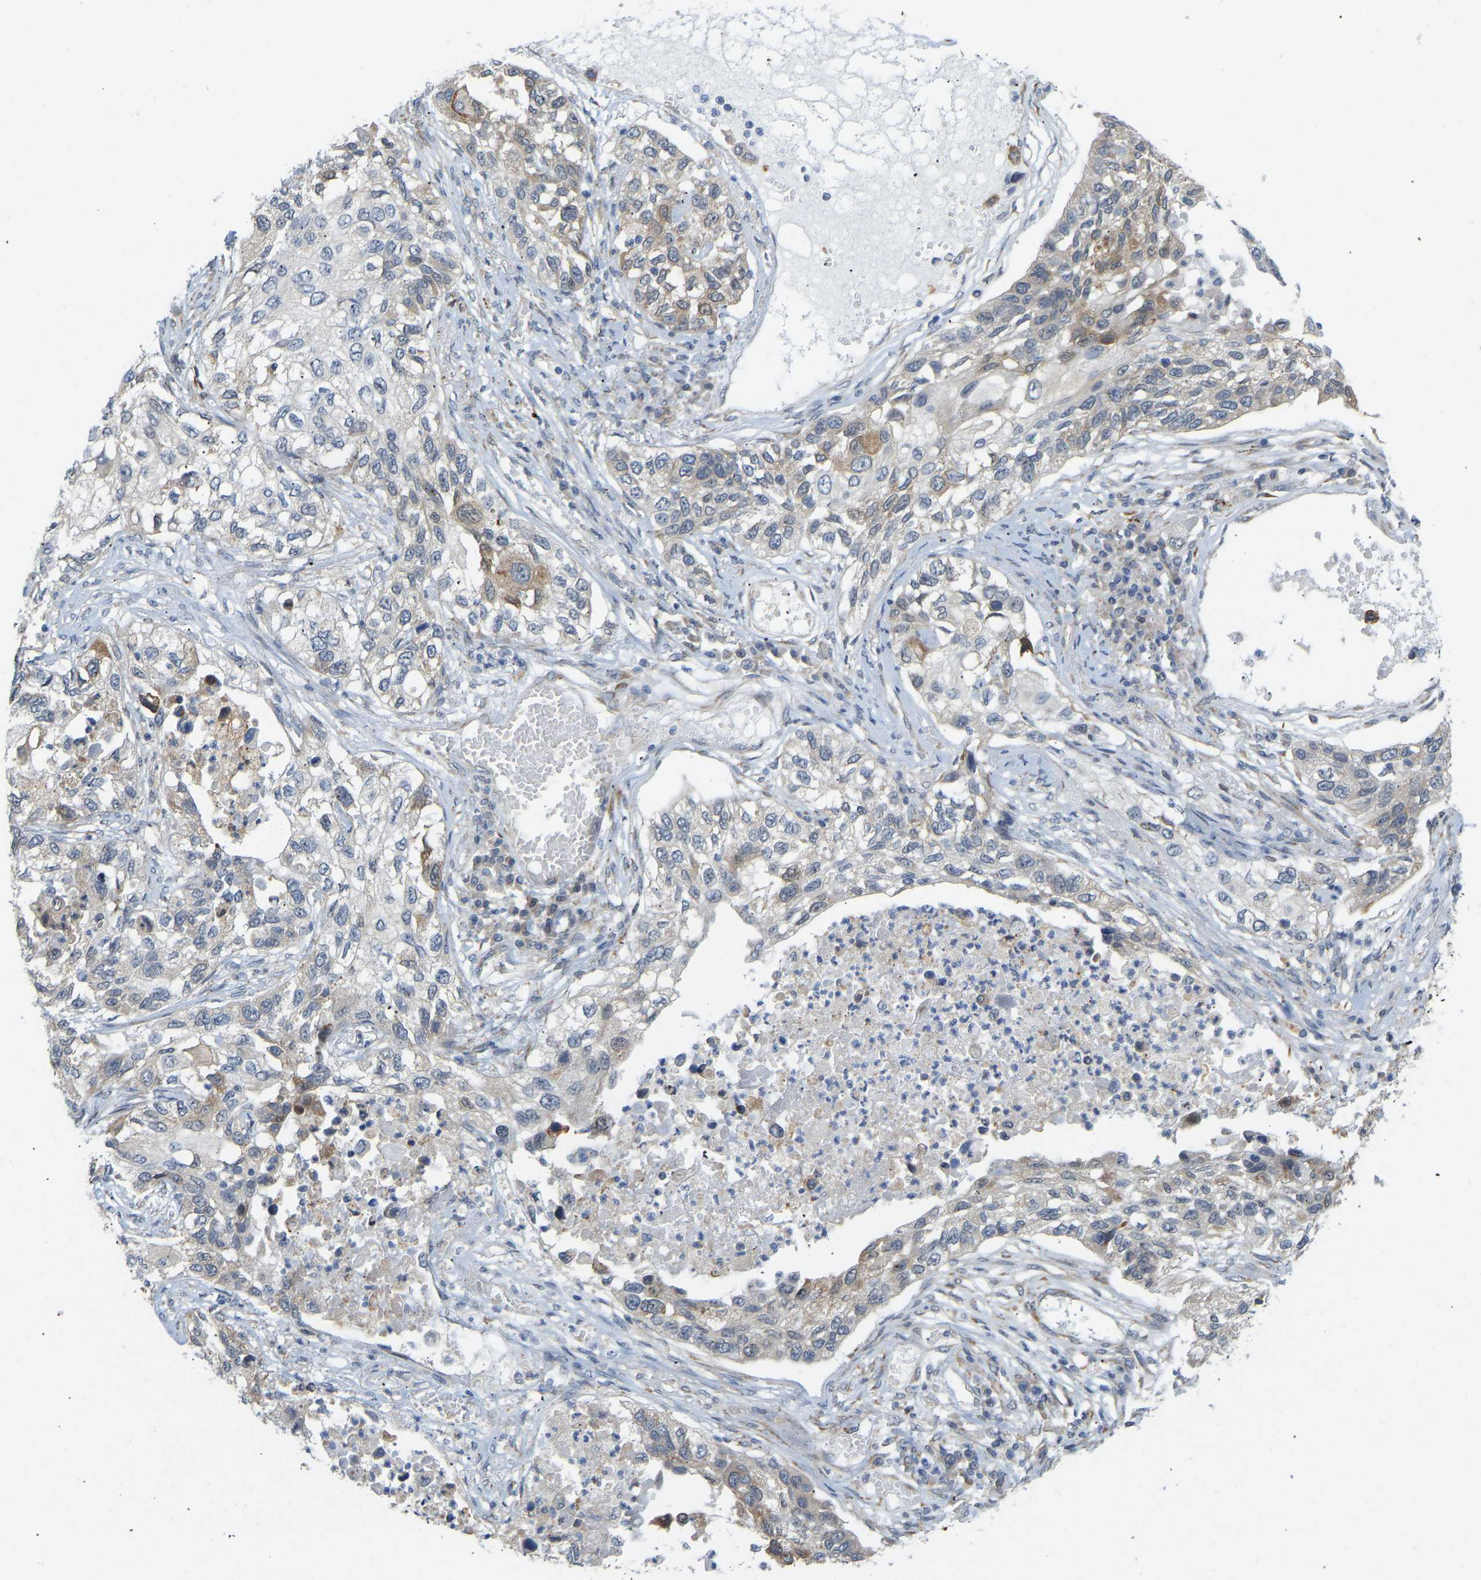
{"staining": {"intensity": "moderate", "quantity": "<25%", "location": "cytoplasmic/membranous"}, "tissue": "lung cancer", "cell_type": "Tumor cells", "image_type": "cancer", "snomed": [{"axis": "morphology", "description": "Squamous cell carcinoma, NOS"}, {"axis": "topography", "description": "Lung"}], "caption": "Squamous cell carcinoma (lung) tissue exhibits moderate cytoplasmic/membranous positivity in about <25% of tumor cells", "gene": "BEND3", "patient": {"sex": "male", "age": 71}}